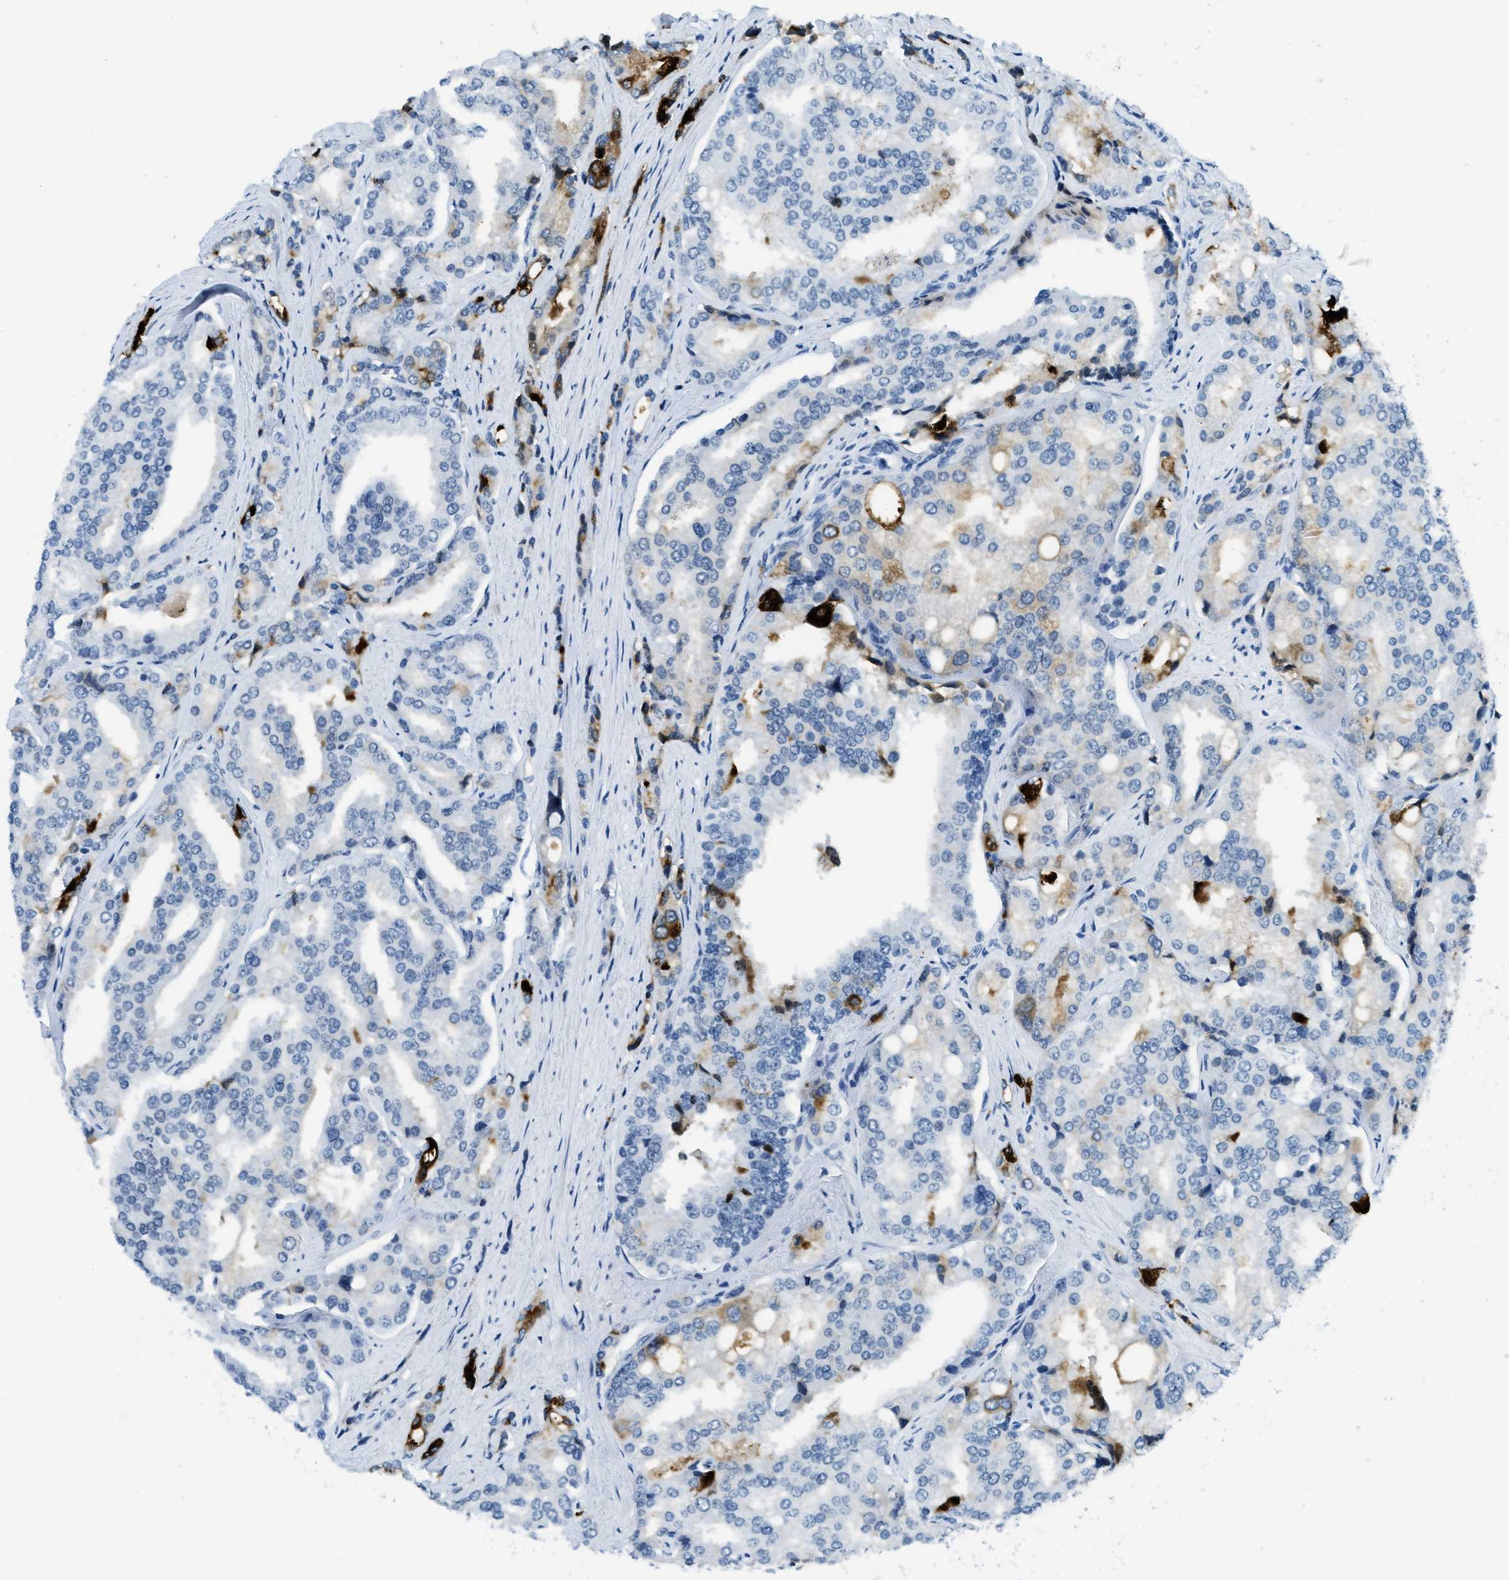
{"staining": {"intensity": "moderate", "quantity": "<25%", "location": "cytoplasmic/membranous"}, "tissue": "prostate cancer", "cell_type": "Tumor cells", "image_type": "cancer", "snomed": [{"axis": "morphology", "description": "Adenocarcinoma, High grade"}, {"axis": "topography", "description": "Prostate"}], "caption": "Prostate adenocarcinoma (high-grade) tissue exhibits moderate cytoplasmic/membranous expression in about <25% of tumor cells The staining was performed using DAB, with brown indicating positive protein expression. Nuclei are stained blue with hematoxylin.", "gene": "PLA2G2A", "patient": {"sex": "male", "age": 50}}